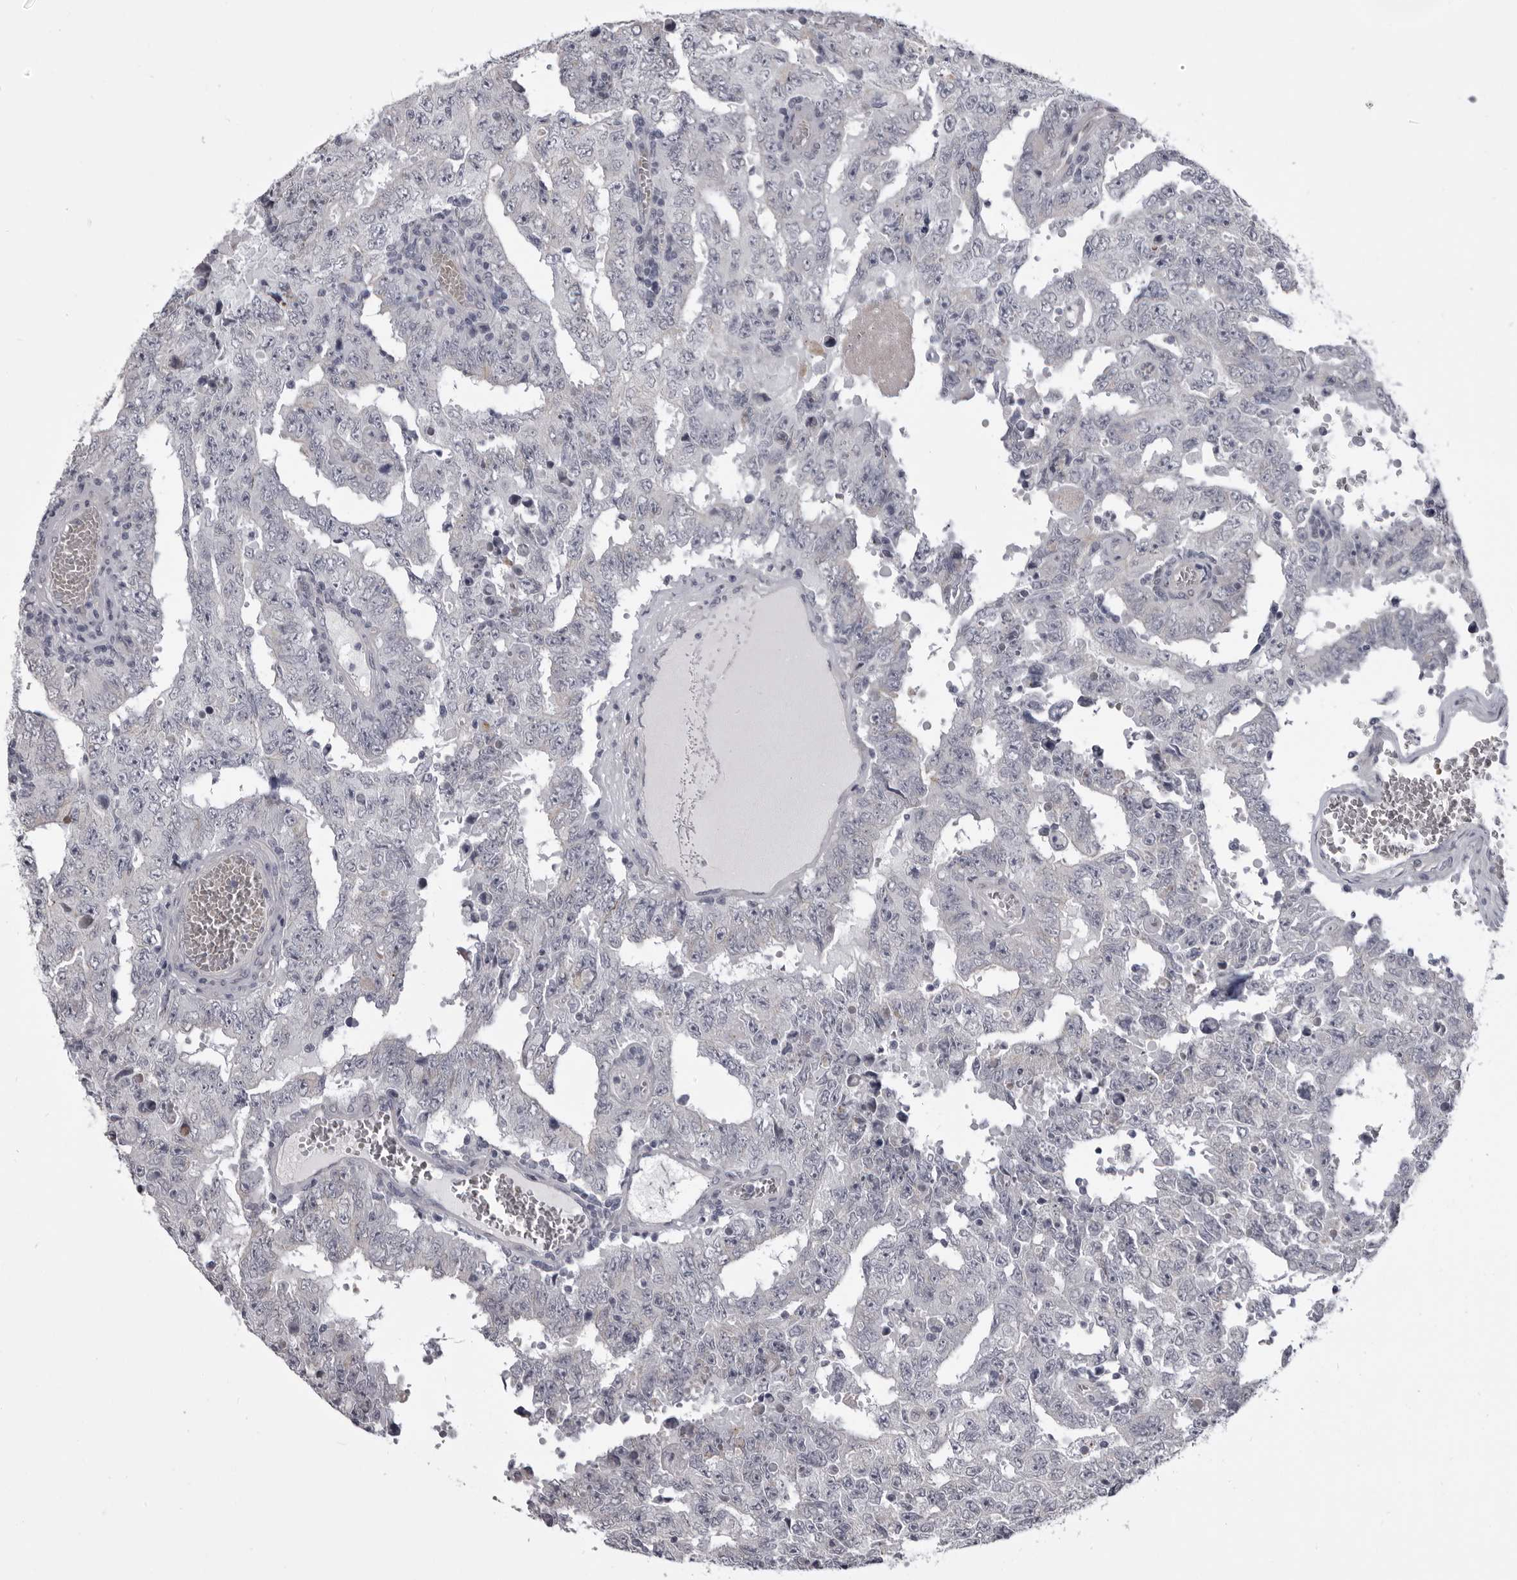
{"staining": {"intensity": "negative", "quantity": "none", "location": "none"}, "tissue": "testis cancer", "cell_type": "Tumor cells", "image_type": "cancer", "snomed": [{"axis": "morphology", "description": "Carcinoma, Embryonal, NOS"}, {"axis": "topography", "description": "Testis"}], "caption": "This image is of testis cancer (embryonal carcinoma) stained with IHC to label a protein in brown with the nuclei are counter-stained blue. There is no positivity in tumor cells.", "gene": "EPHA10", "patient": {"sex": "male", "age": 26}}